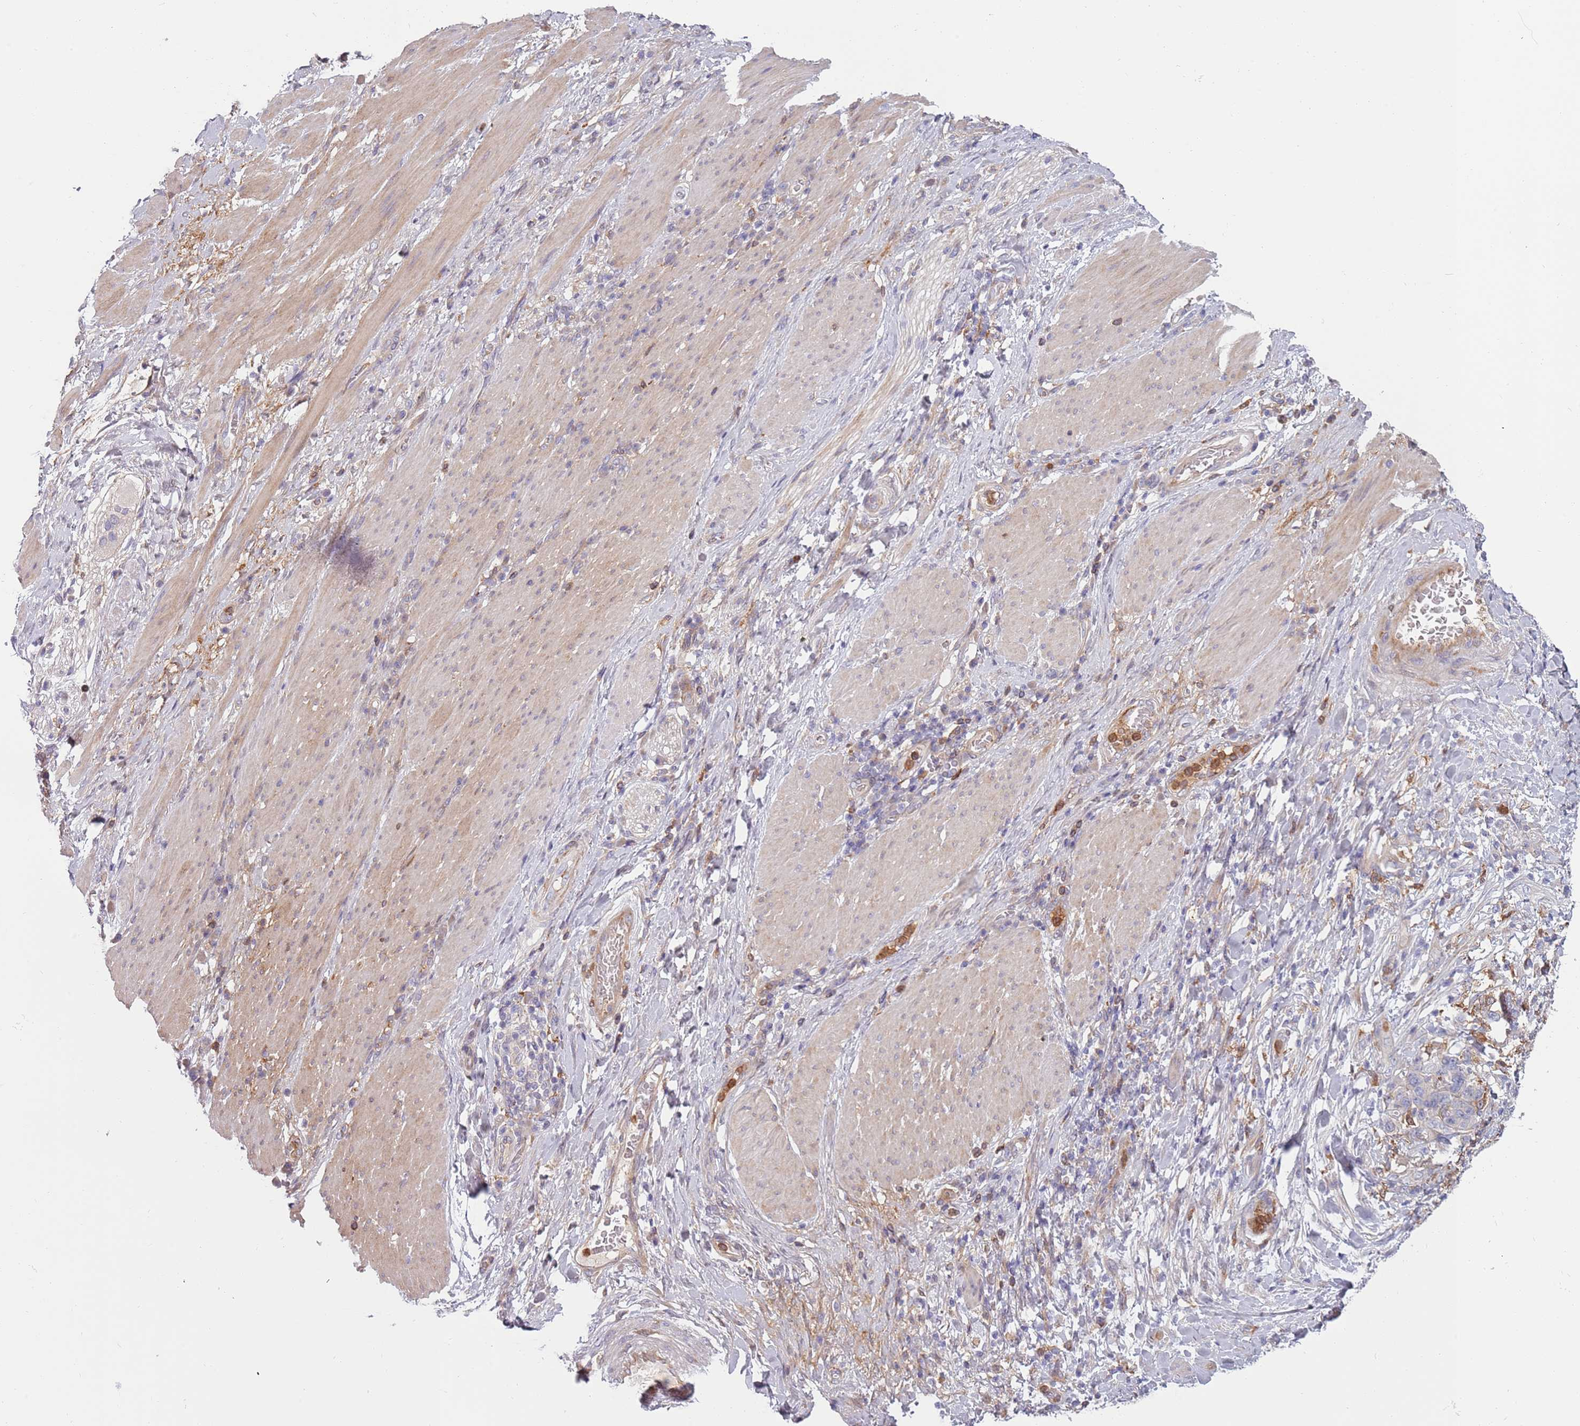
{"staining": {"intensity": "negative", "quantity": "none", "location": "none"}, "tissue": "stomach cancer", "cell_type": "Tumor cells", "image_type": "cancer", "snomed": [{"axis": "morphology", "description": "Normal tissue, NOS"}, {"axis": "morphology", "description": "Adenocarcinoma, NOS"}, {"axis": "topography", "description": "Stomach"}], "caption": "The image exhibits no staining of tumor cells in adenocarcinoma (stomach).", "gene": "NADK", "patient": {"sex": "female", "age": 64}}